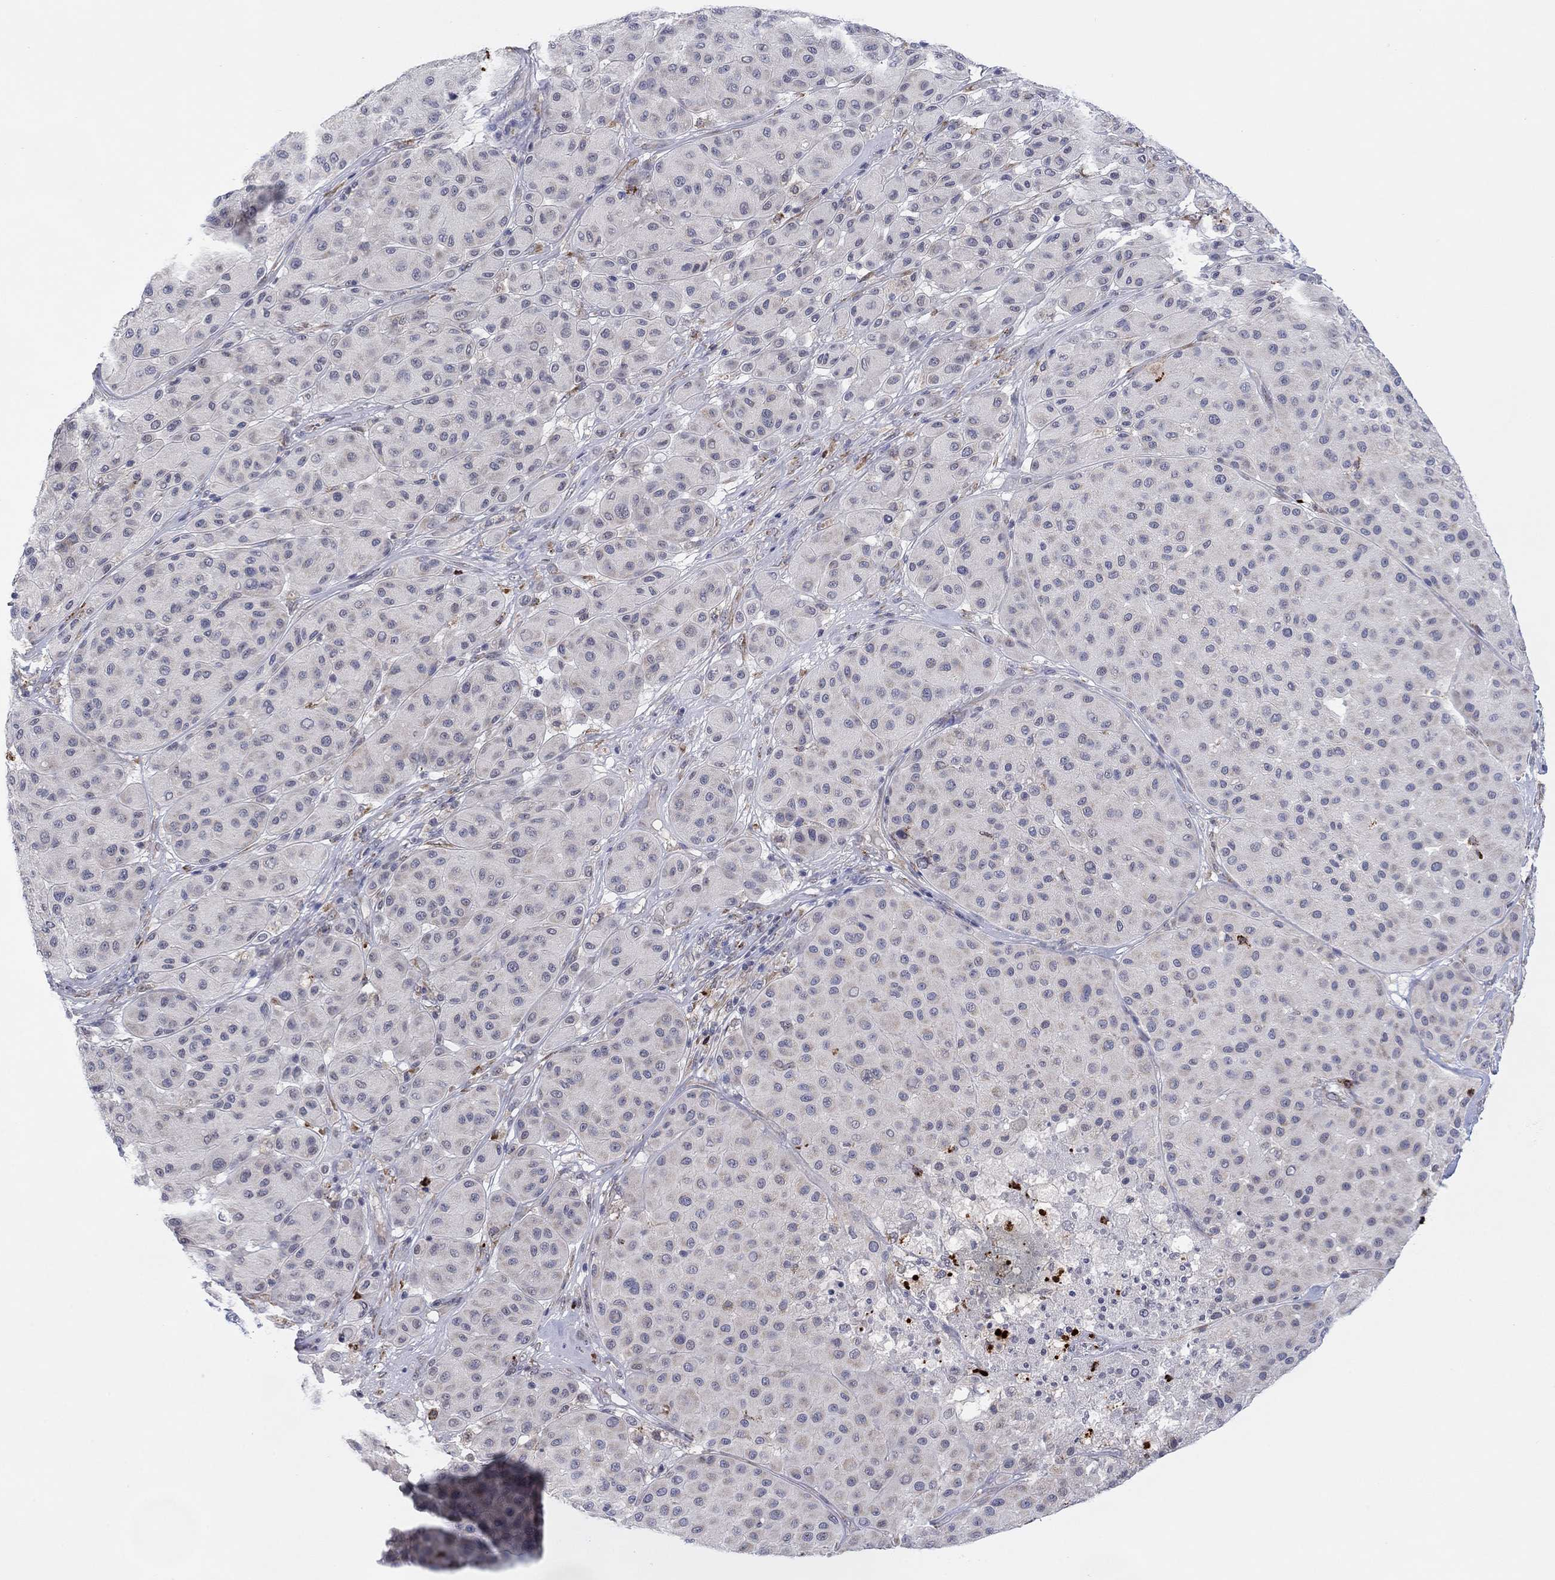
{"staining": {"intensity": "negative", "quantity": "none", "location": "none"}, "tissue": "melanoma", "cell_type": "Tumor cells", "image_type": "cancer", "snomed": [{"axis": "morphology", "description": "Malignant melanoma, Metastatic site"}, {"axis": "topography", "description": "Smooth muscle"}], "caption": "Histopathology image shows no significant protein staining in tumor cells of malignant melanoma (metastatic site).", "gene": "MTRFR", "patient": {"sex": "male", "age": 41}}